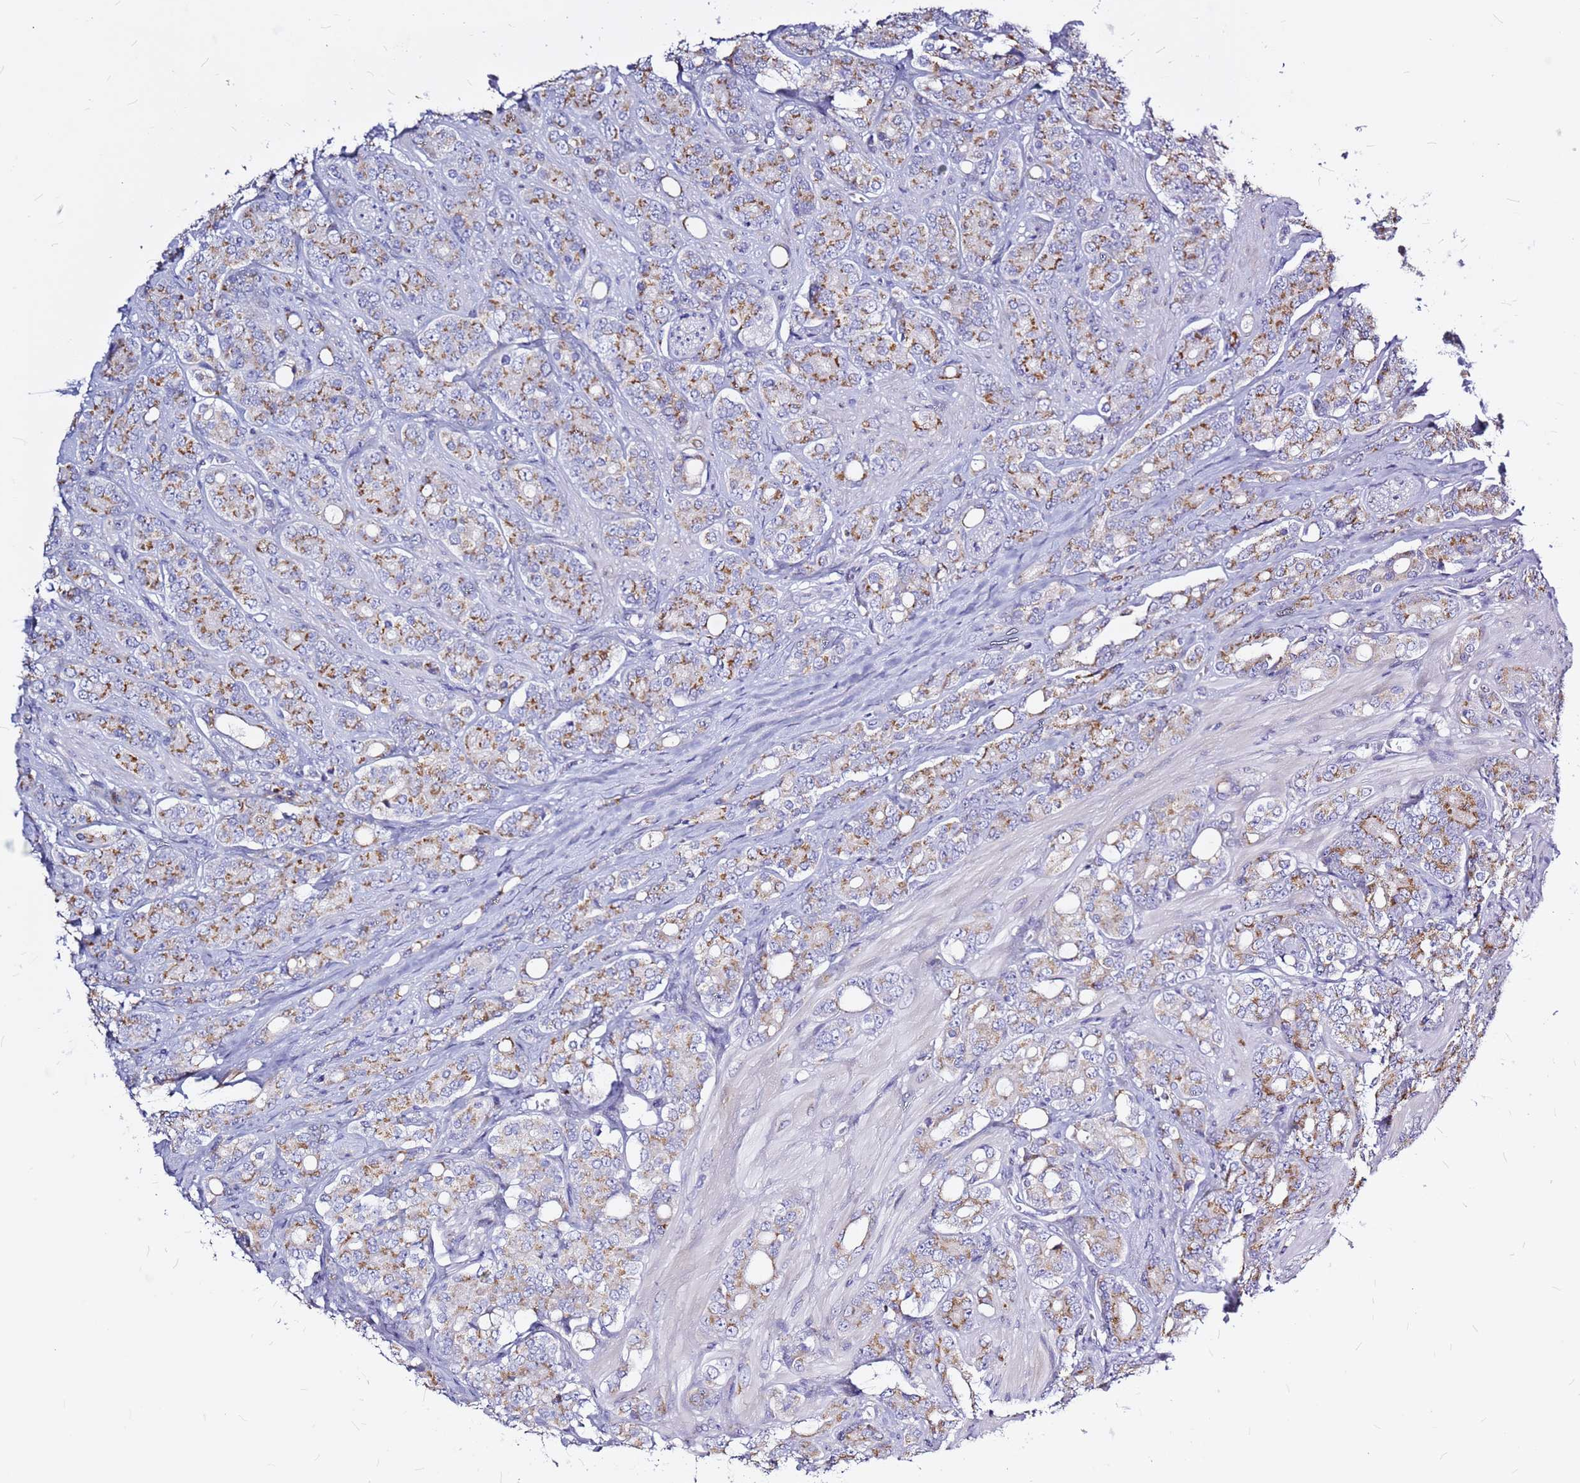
{"staining": {"intensity": "moderate", "quantity": ">75%", "location": "cytoplasmic/membranous"}, "tissue": "prostate cancer", "cell_type": "Tumor cells", "image_type": "cancer", "snomed": [{"axis": "morphology", "description": "Adenocarcinoma, High grade"}, {"axis": "topography", "description": "Prostate"}], "caption": "Moderate cytoplasmic/membranous protein expression is appreciated in approximately >75% of tumor cells in prostate high-grade adenocarcinoma.", "gene": "CASD1", "patient": {"sex": "male", "age": 62}}